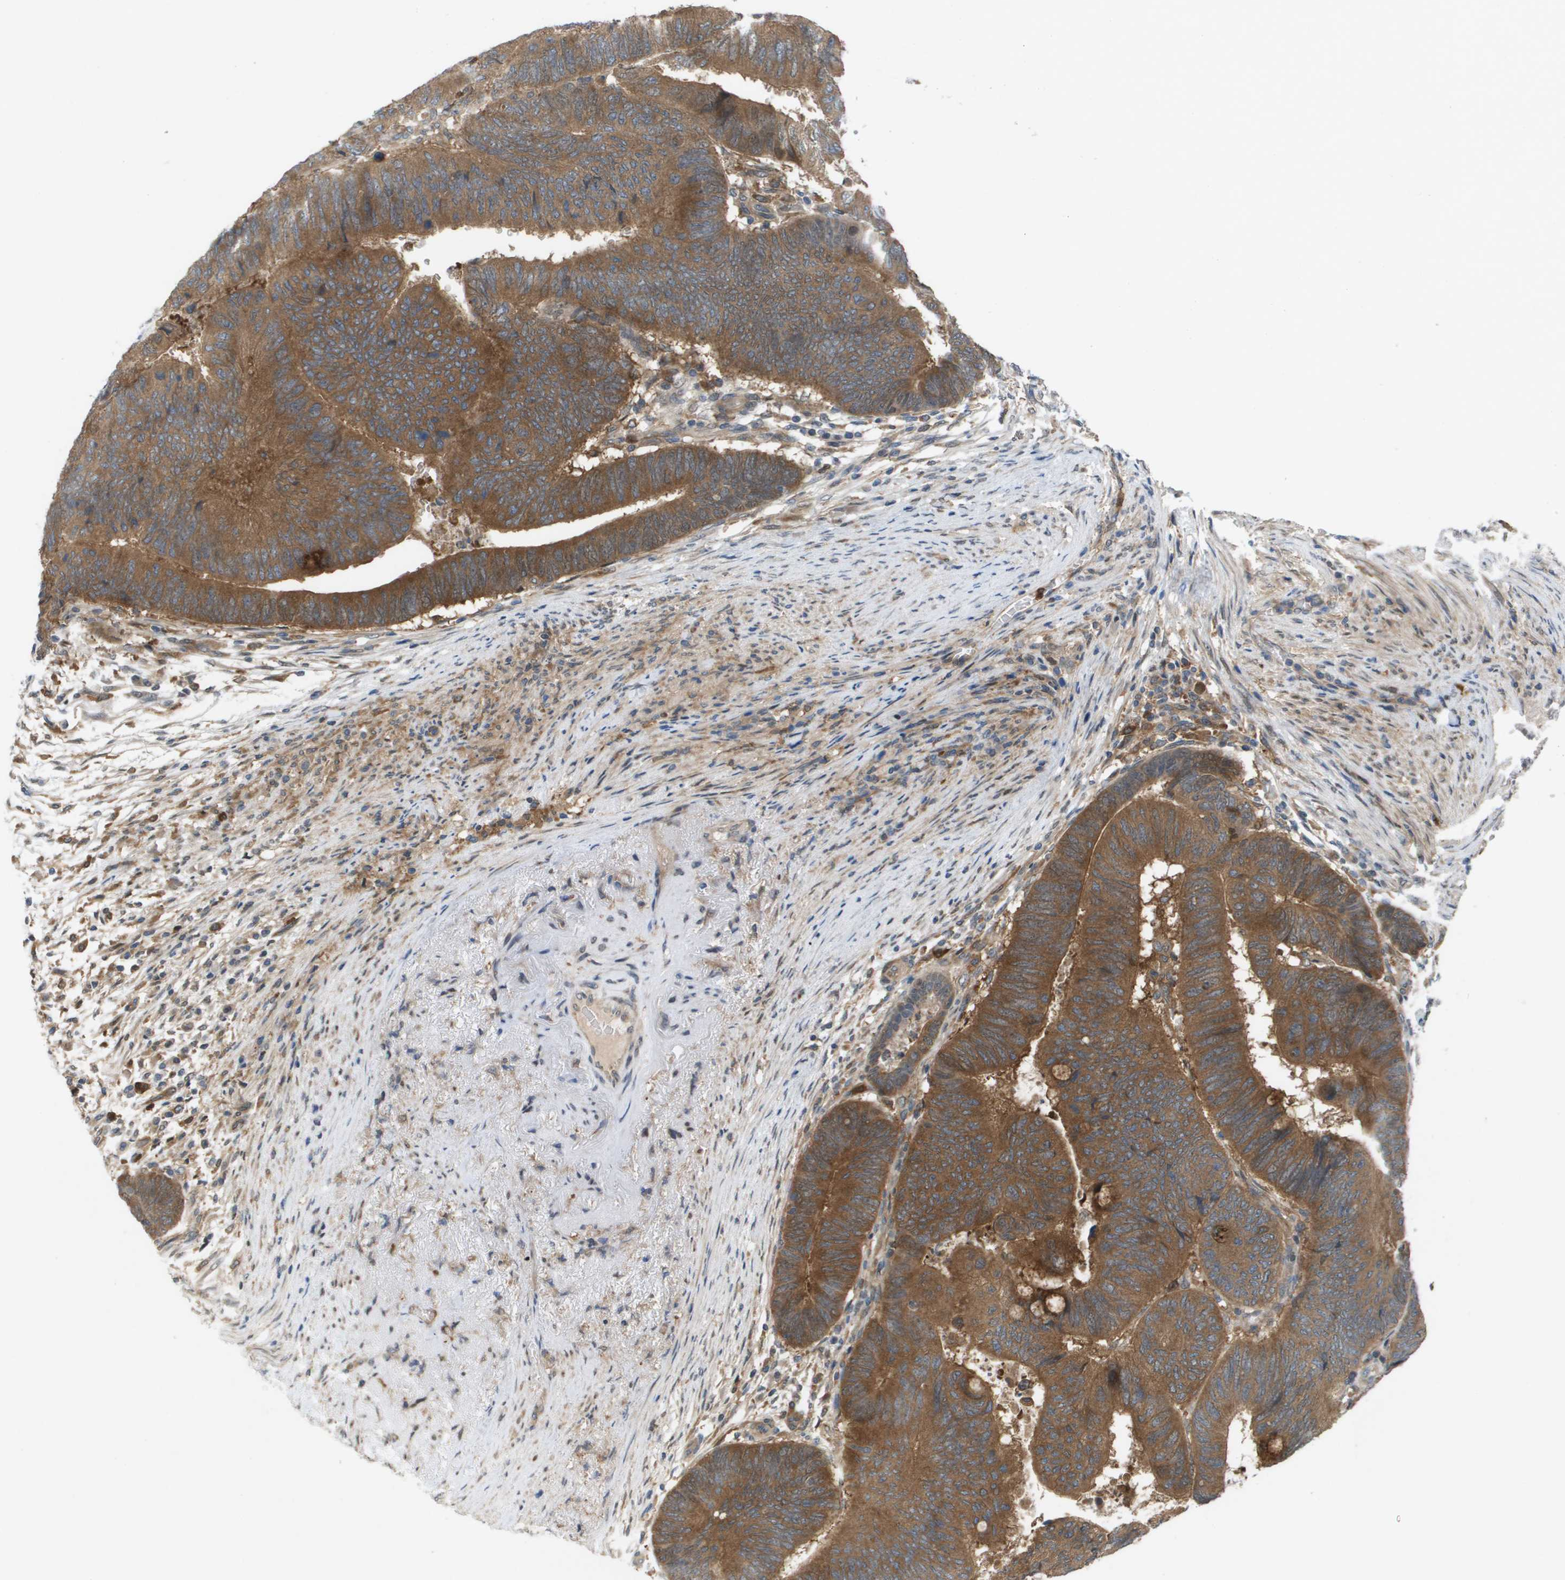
{"staining": {"intensity": "moderate", "quantity": ">75%", "location": "cytoplasmic/membranous"}, "tissue": "colorectal cancer", "cell_type": "Tumor cells", "image_type": "cancer", "snomed": [{"axis": "morphology", "description": "Normal tissue, NOS"}, {"axis": "morphology", "description": "Adenocarcinoma, NOS"}, {"axis": "topography", "description": "Rectum"}, {"axis": "topography", "description": "Peripheral nerve tissue"}], "caption": "The image reveals immunohistochemical staining of adenocarcinoma (colorectal). There is moderate cytoplasmic/membranous staining is identified in approximately >75% of tumor cells.", "gene": "PALD1", "patient": {"sex": "male", "age": 92}}